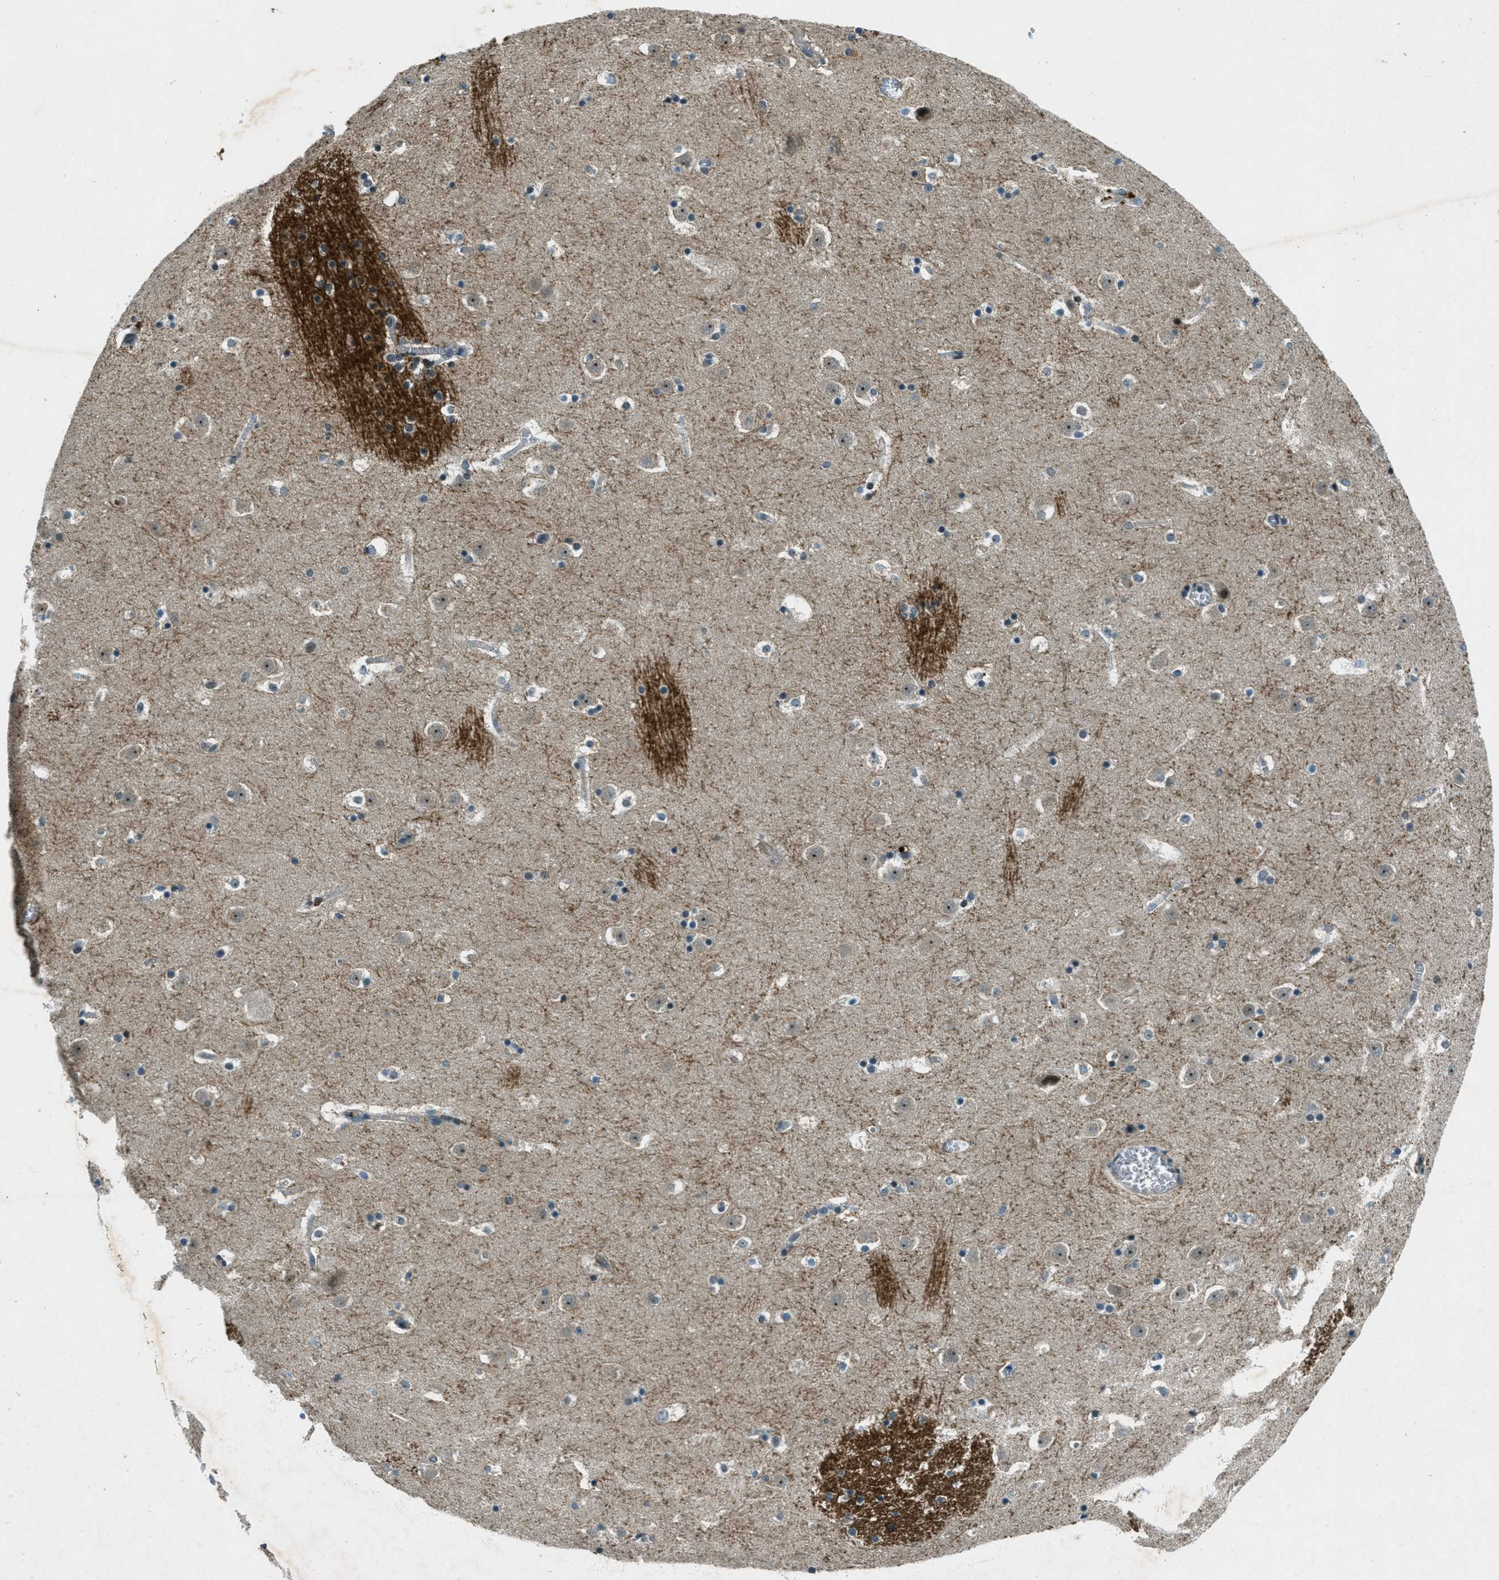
{"staining": {"intensity": "moderate", "quantity": "<25%", "location": "cytoplasmic/membranous"}, "tissue": "caudate", "cell_type": "Glial cells", "image_type": "normal", "snomed": [{"axis": "morphology", "description": "Normal tissue, NOS"}, {"axis": "topography", "description": "Lateral ventricle wall"}], "caption": "Protein expression by IHC exhibits moderate cytoplasmic/membranous staining in approximately <25% of glial cells in benign caudate.", "gene": "STK11", "patient": {"sex": "male", "age": 45}}